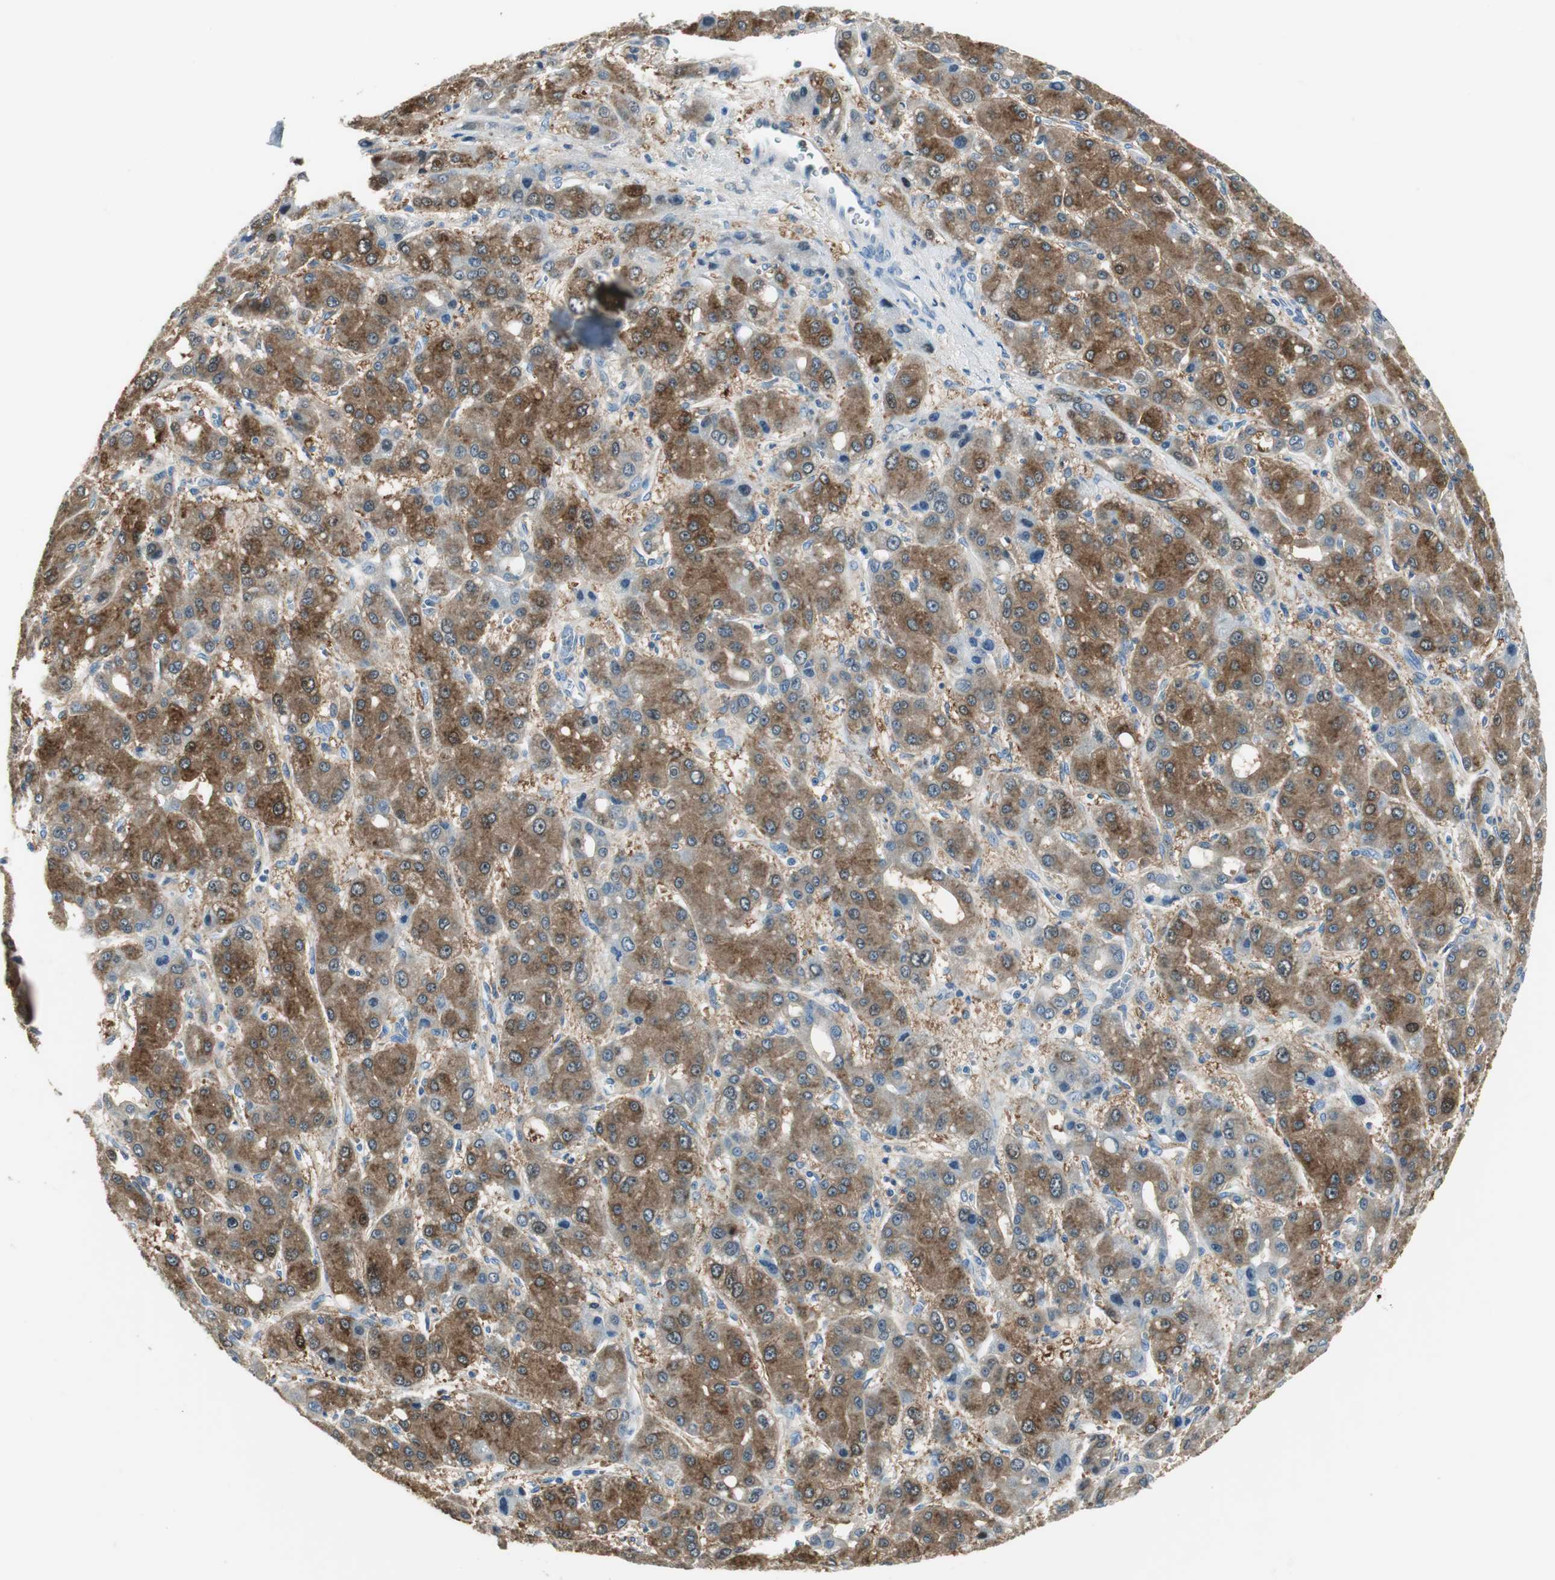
{"staining": {"intensity": "strong", "quantity": ">75%", "location": "cytoplasmic/membranous"}, "tissue": "liver cancer", "cell_type": "Tumor cells", "image_type": "cancer", "snomed": [{"axis": "morphology", "description": "Carcinoma, Hepatocellular, NOS"}, {"axis": "topography", "description": "Liver"}], "caption": "This histopathology image demonstrates liver cancer (hepatocellular carcinoma) stained with IHC to label a protein in brown. The cytoplasmic/membranous of tumor cells show strong positivity for the protein. Nuclei are counter-stained blue.", "gene": "FBP1", "patient": {"sex": "male", "age": 55}}